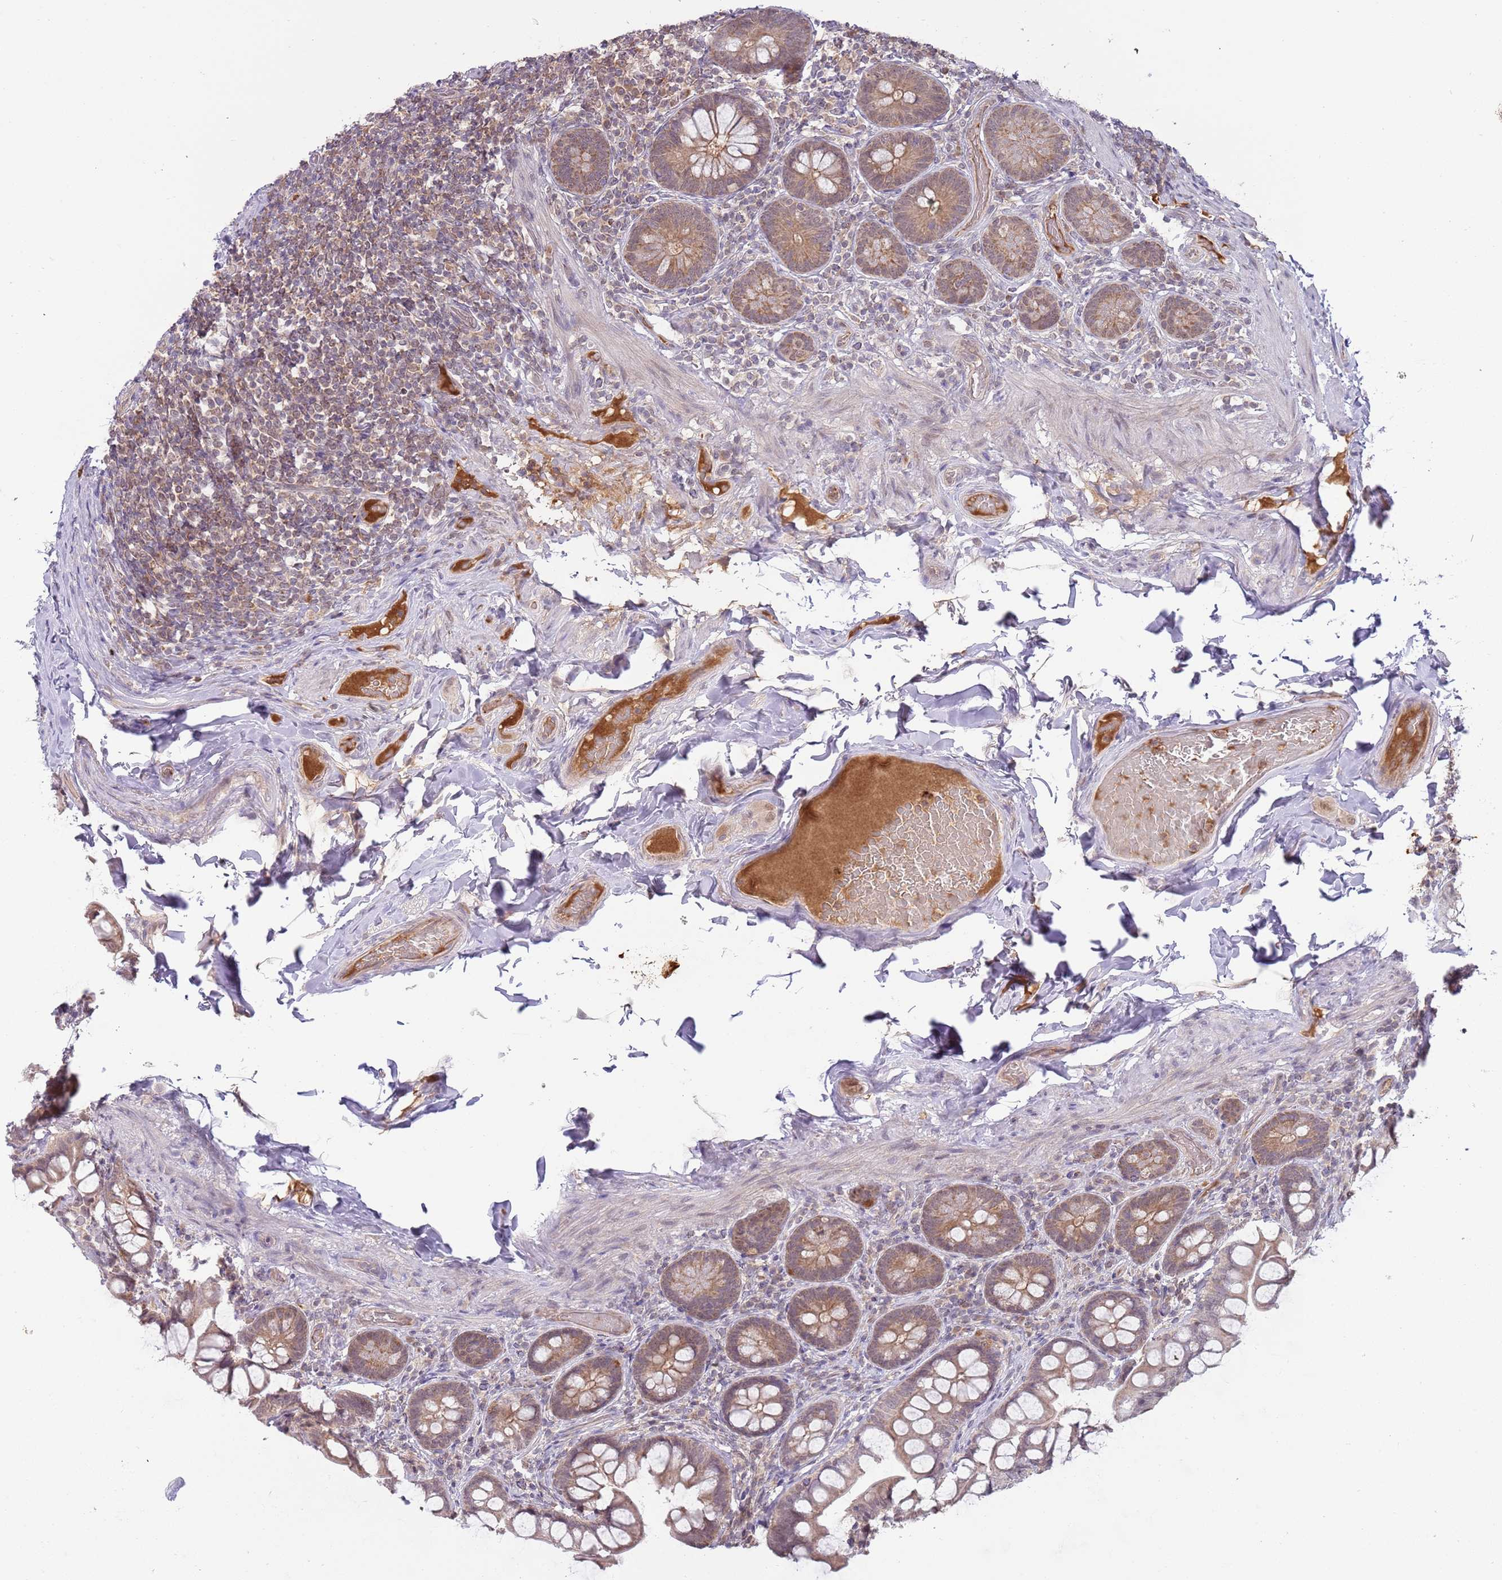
{"staining": {"intensity": "moderate", "quantity": ">75%", "location": "cytoplasmic/membranous"}, "tissue": "small intestine", "cell_type": "Glandular cells", "image_type": "normal", "snomed": [{"axis": "morphology", "description": "Normal tissue, NOS"}, {"axis": "topography", "description": "Small intestine"}], "caption": "A brown stain highlights moderate cytoplasmic/membranous positivity of a protein in glandular cells of benign small intestine.", "gene": "NBPF4", "patient": {"sex": "male", "age": 70}}